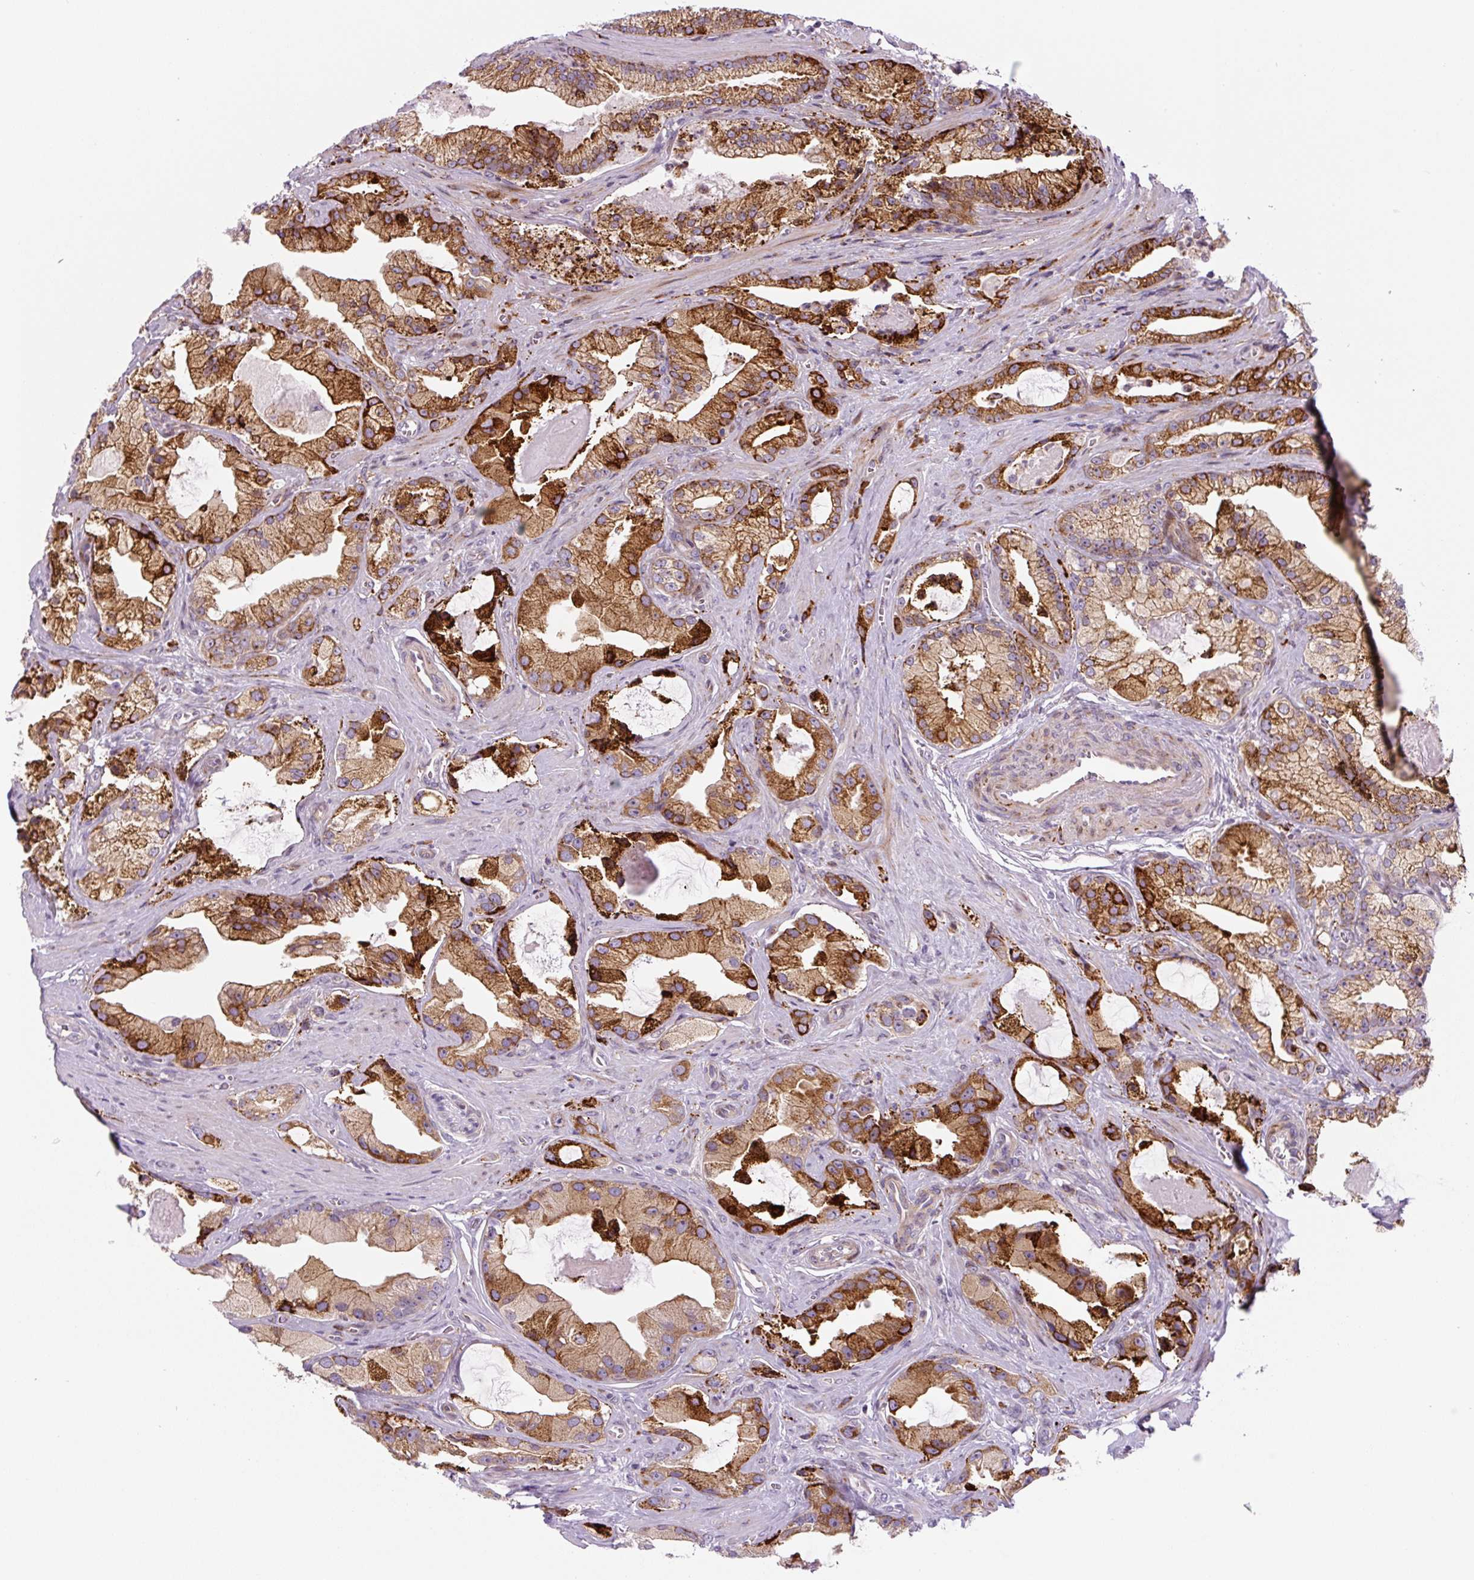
{"staining": {"intensity": "strong", "quantity": ">75%", "location": "cytoplasmic/membranous"}, "tissue": "prostate cancer", "cell_type": "Tumor cells", "image_type": "cancer", "snomed": [{"axis": "morphology", "description": "Adenocarcinoma, High grade"}, {"axis": "topography", "description": "Prostate"}], "caption": "A high amount of strong cytoplasmic/membranous expression is appreciated in approximately >75% of tumor cells in prostate cancer tissue.", "gene": "DISP3", "patient": {"sex": "male", "age": 68}}